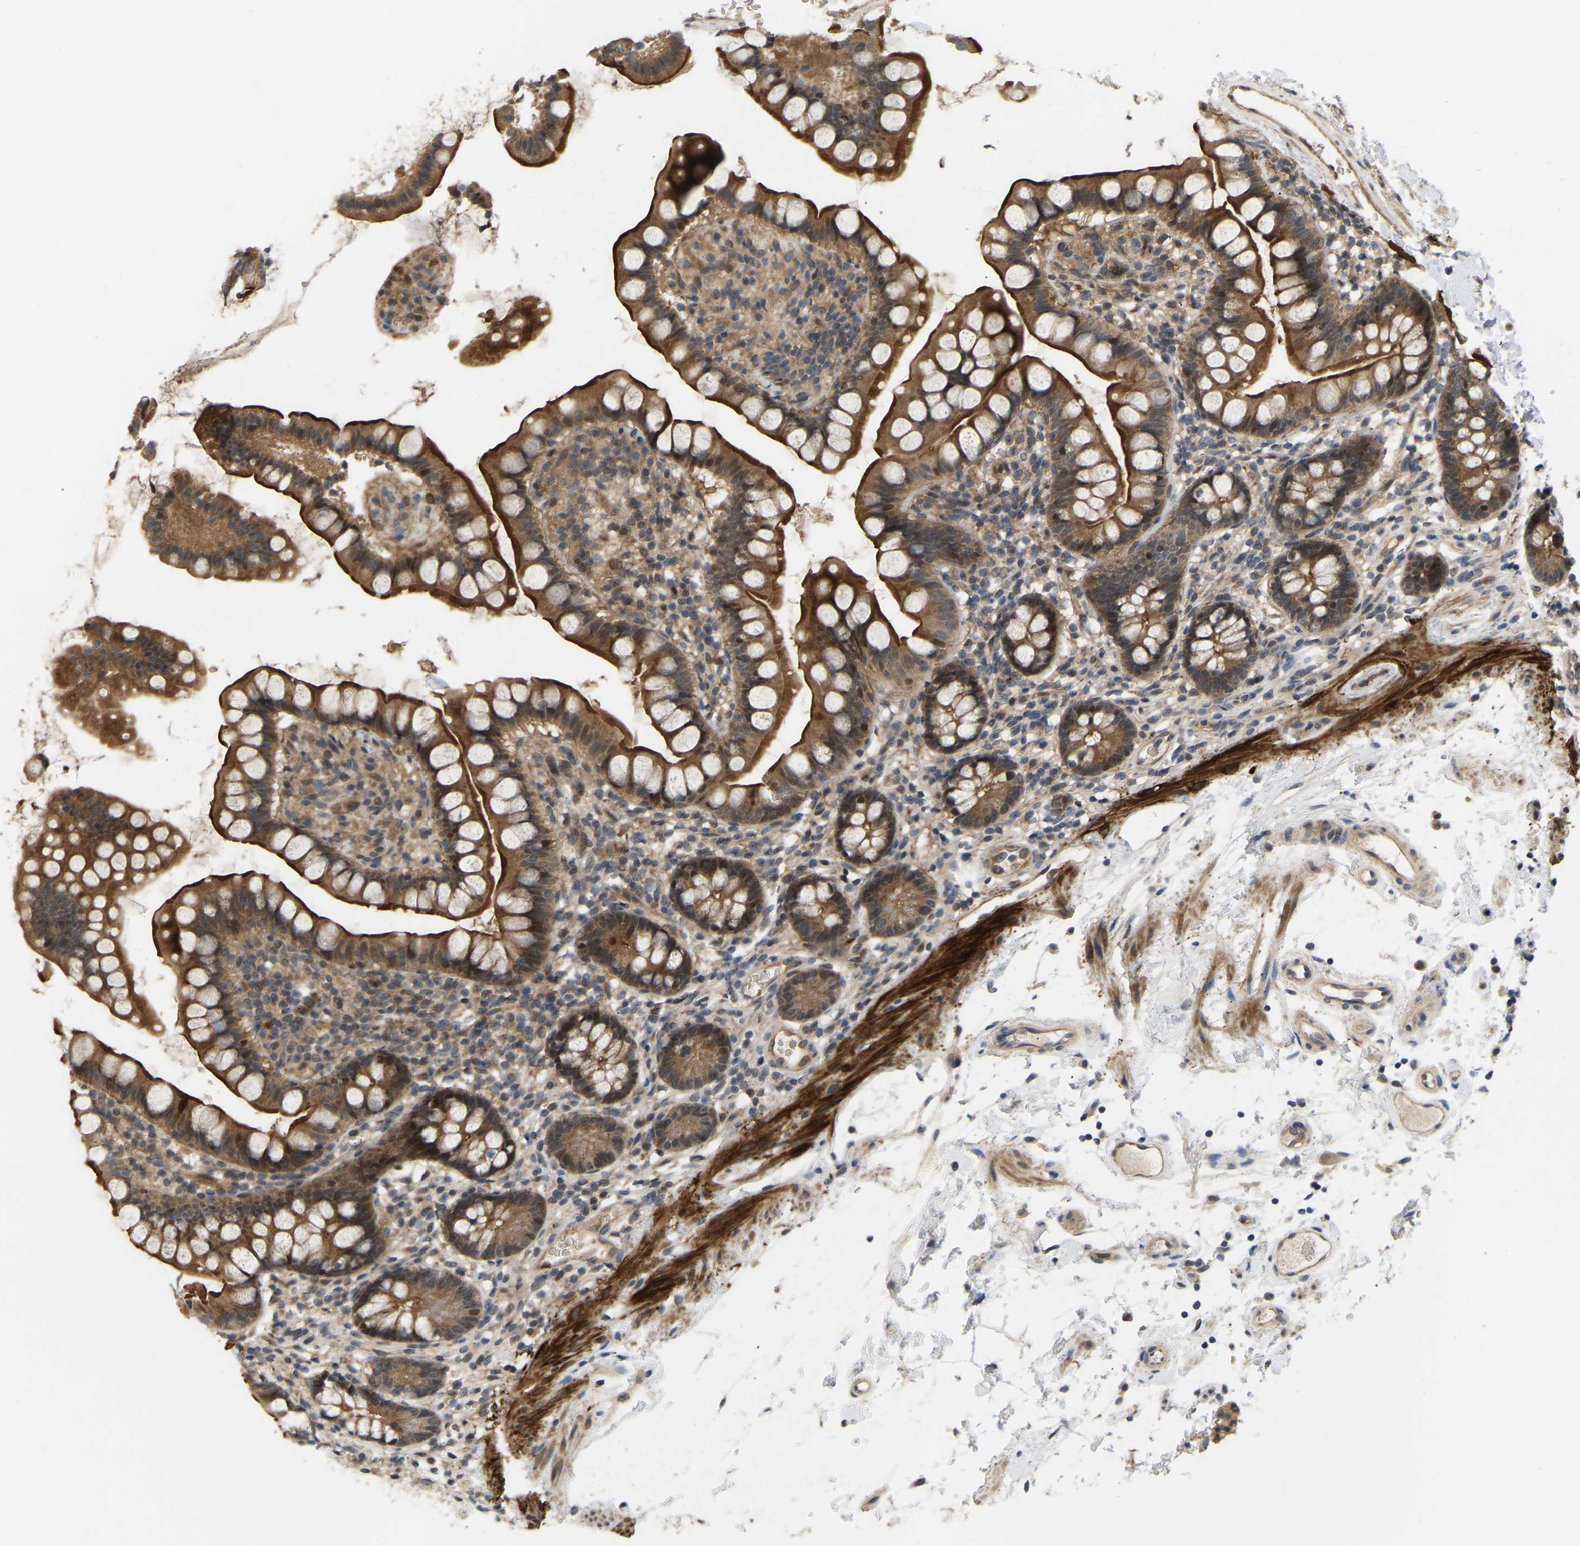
{"staining": {"intensity": "strong", "quantity": ">75%", "location": "cytoplasmic/membranous"}, "tissue": "small intestine", "cell_type": "Glandular cells", "image_type": "normal", "snomed": [{"axis": "morphology", "description": "Normal tissue, NOS"}, {"axis": "topography", "description": "Small intestine"}], "caption": "An image showing strong cytoplasmic/membranous expression in about >75% of glandular cells in unremarkable small intestine, as visualized by brown immunohistochemical staining.", "gene": "LIMK2", "patient": {"sex": "female", "age": 84}}